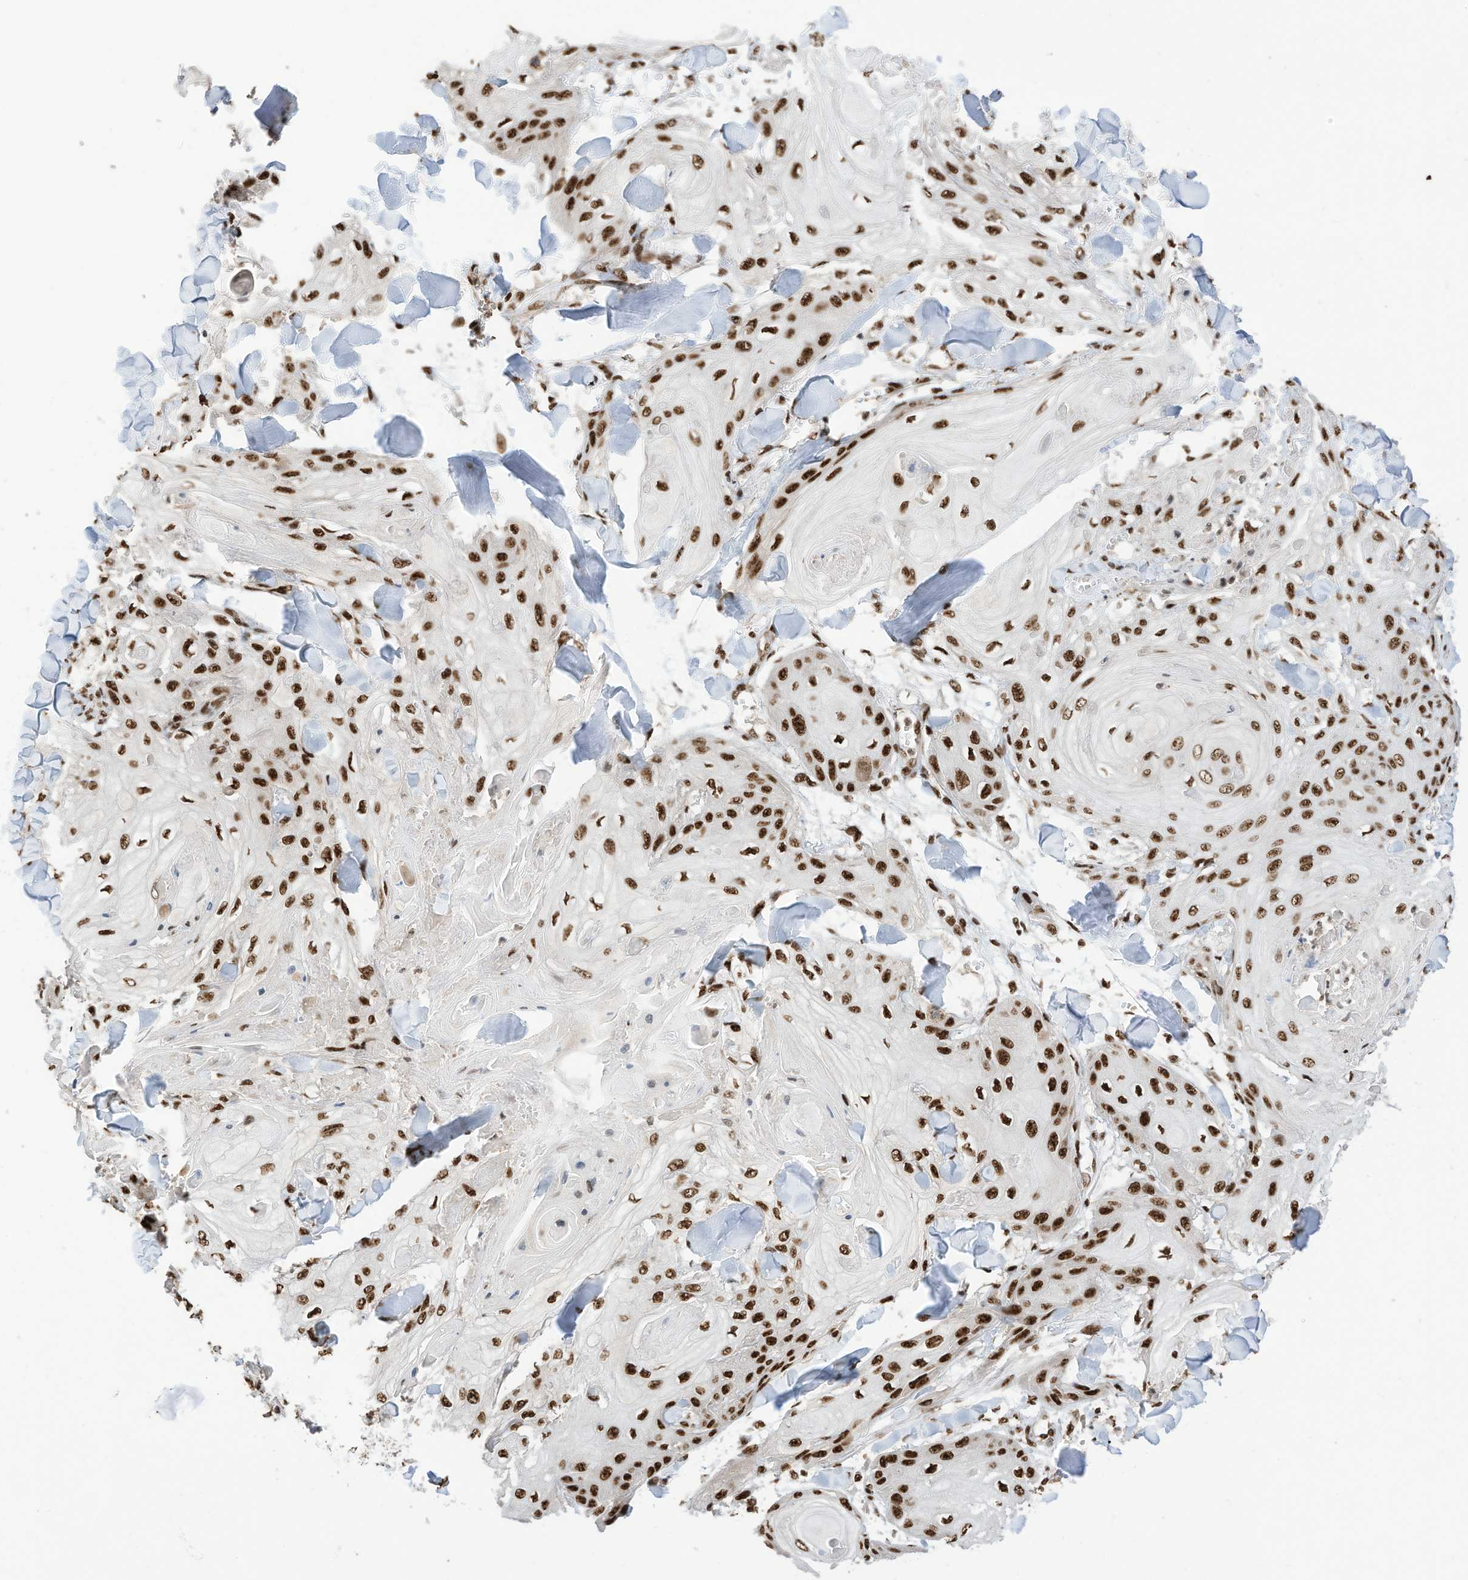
{"staining": {"intensity": "strong", "quantity": ">75%", "location": "nuclear"}, "tissue": "skin cancer", "cell_type": "Tumor cells", "image_type": "cancer", "snomed": [{"axis": "morphology", "description": "Squamous cell carcinoma, NOS"}, {"axis": "topography", "description": "Skin"}], "caption": "The immunohistochemical stain highlights strong nuclear staining in tumor cells of skin squamous cell carcinoma tissue. (DAB = brown stain, brightfield microscopy at high magnification).", "gene": "SF3A3", "patient": {"sex": "male", "age": 74}}